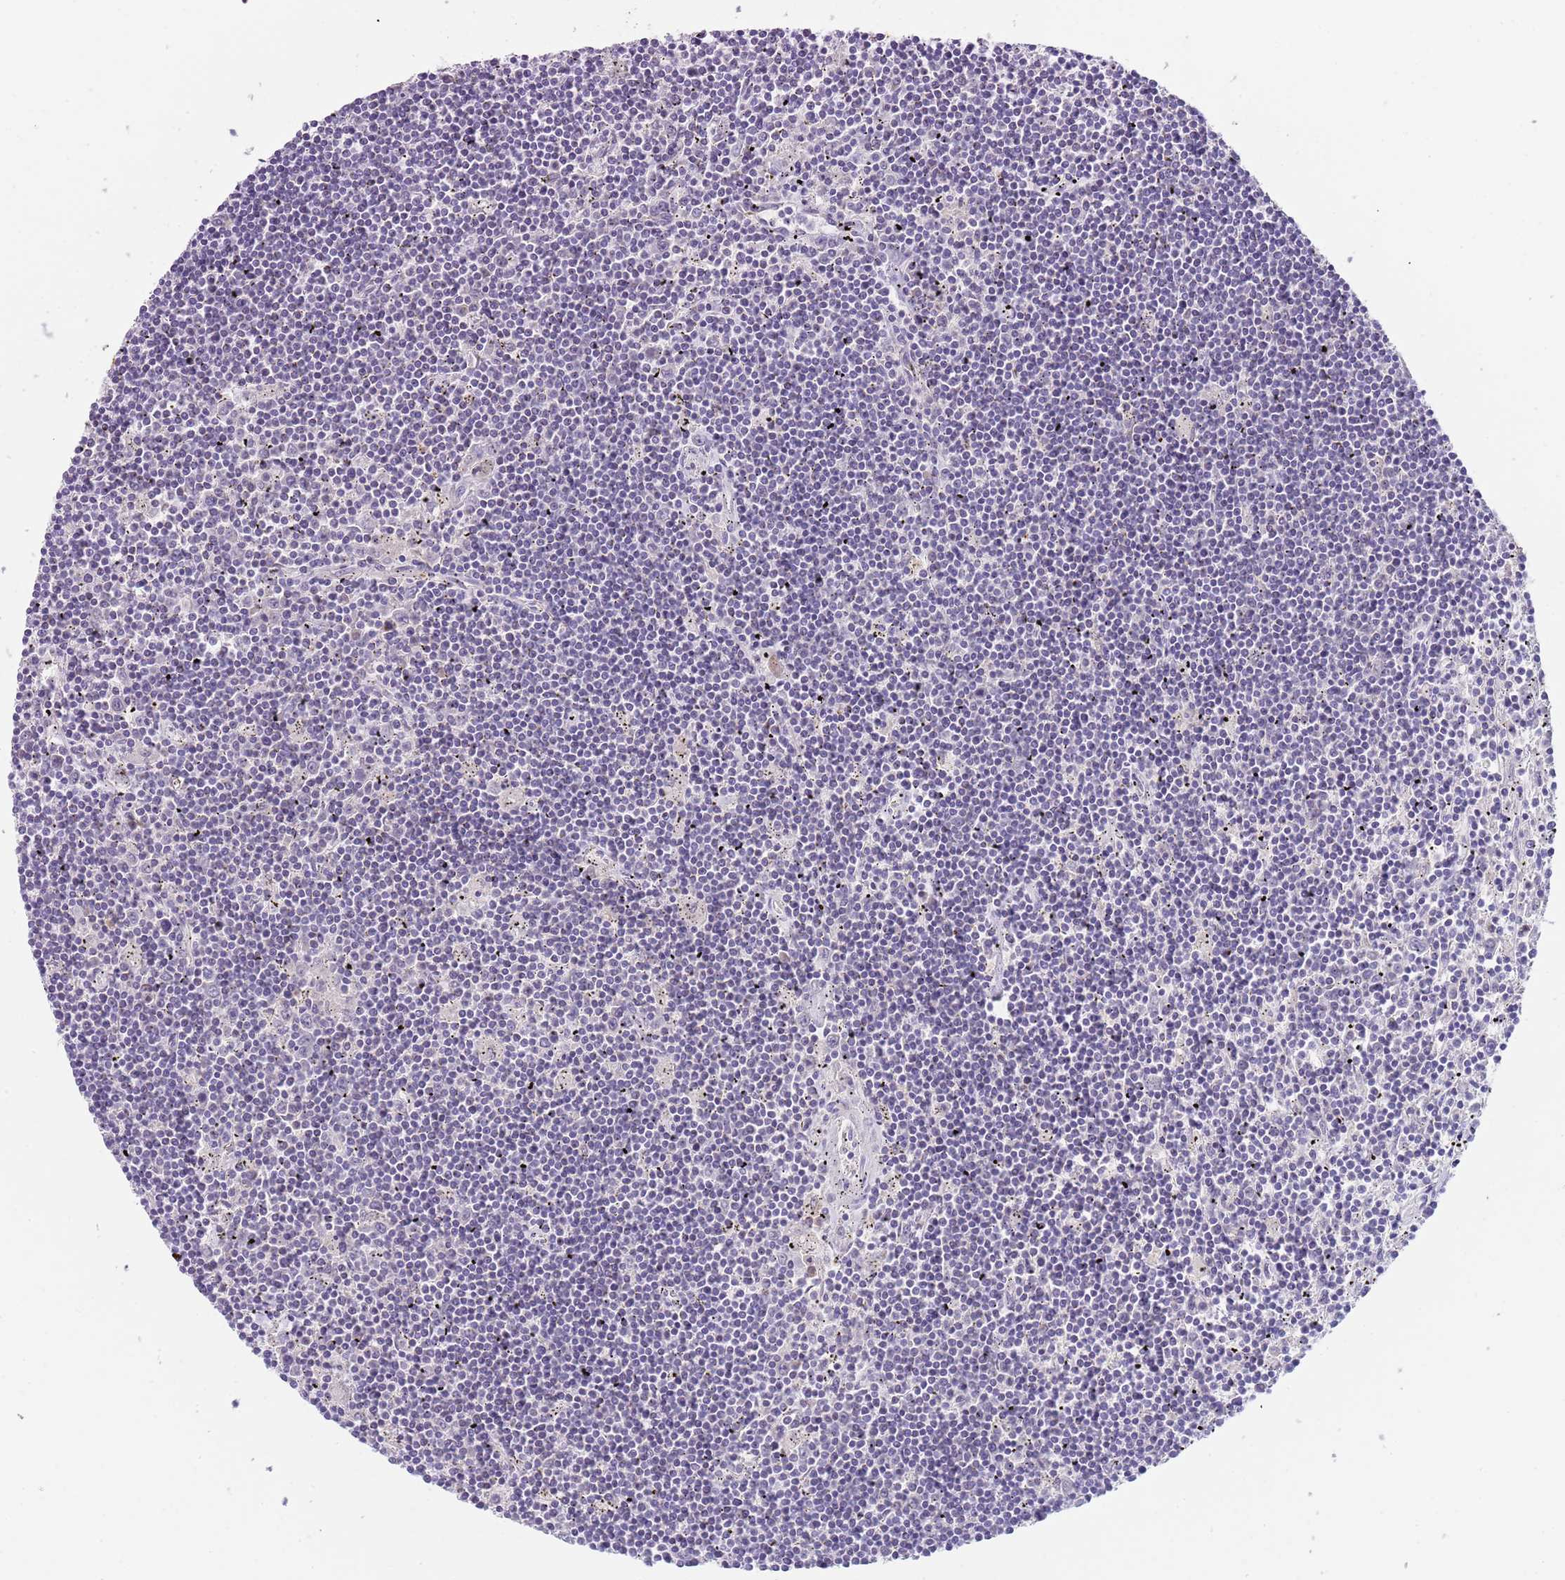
{"staining": {"intensity": "negative", "quantity": "none", "location": "none"}, "tissue": "lymphoma", "cell_type": "Tumor cells", "image_type": "cancer", "snomed": [{"axis": "morphology", "description": "Malignant lymphoma, non-Hodgkin's type, Low grade"}, {"axis": "topography", "description": "Spleen"}], "caption": "There is no significant positivity in tumor cells of low-grade malignant lymphoma, non-Hodgkin's type.", "gene": "C2CD3", "patient": {"sex": "male", "age": 76}}